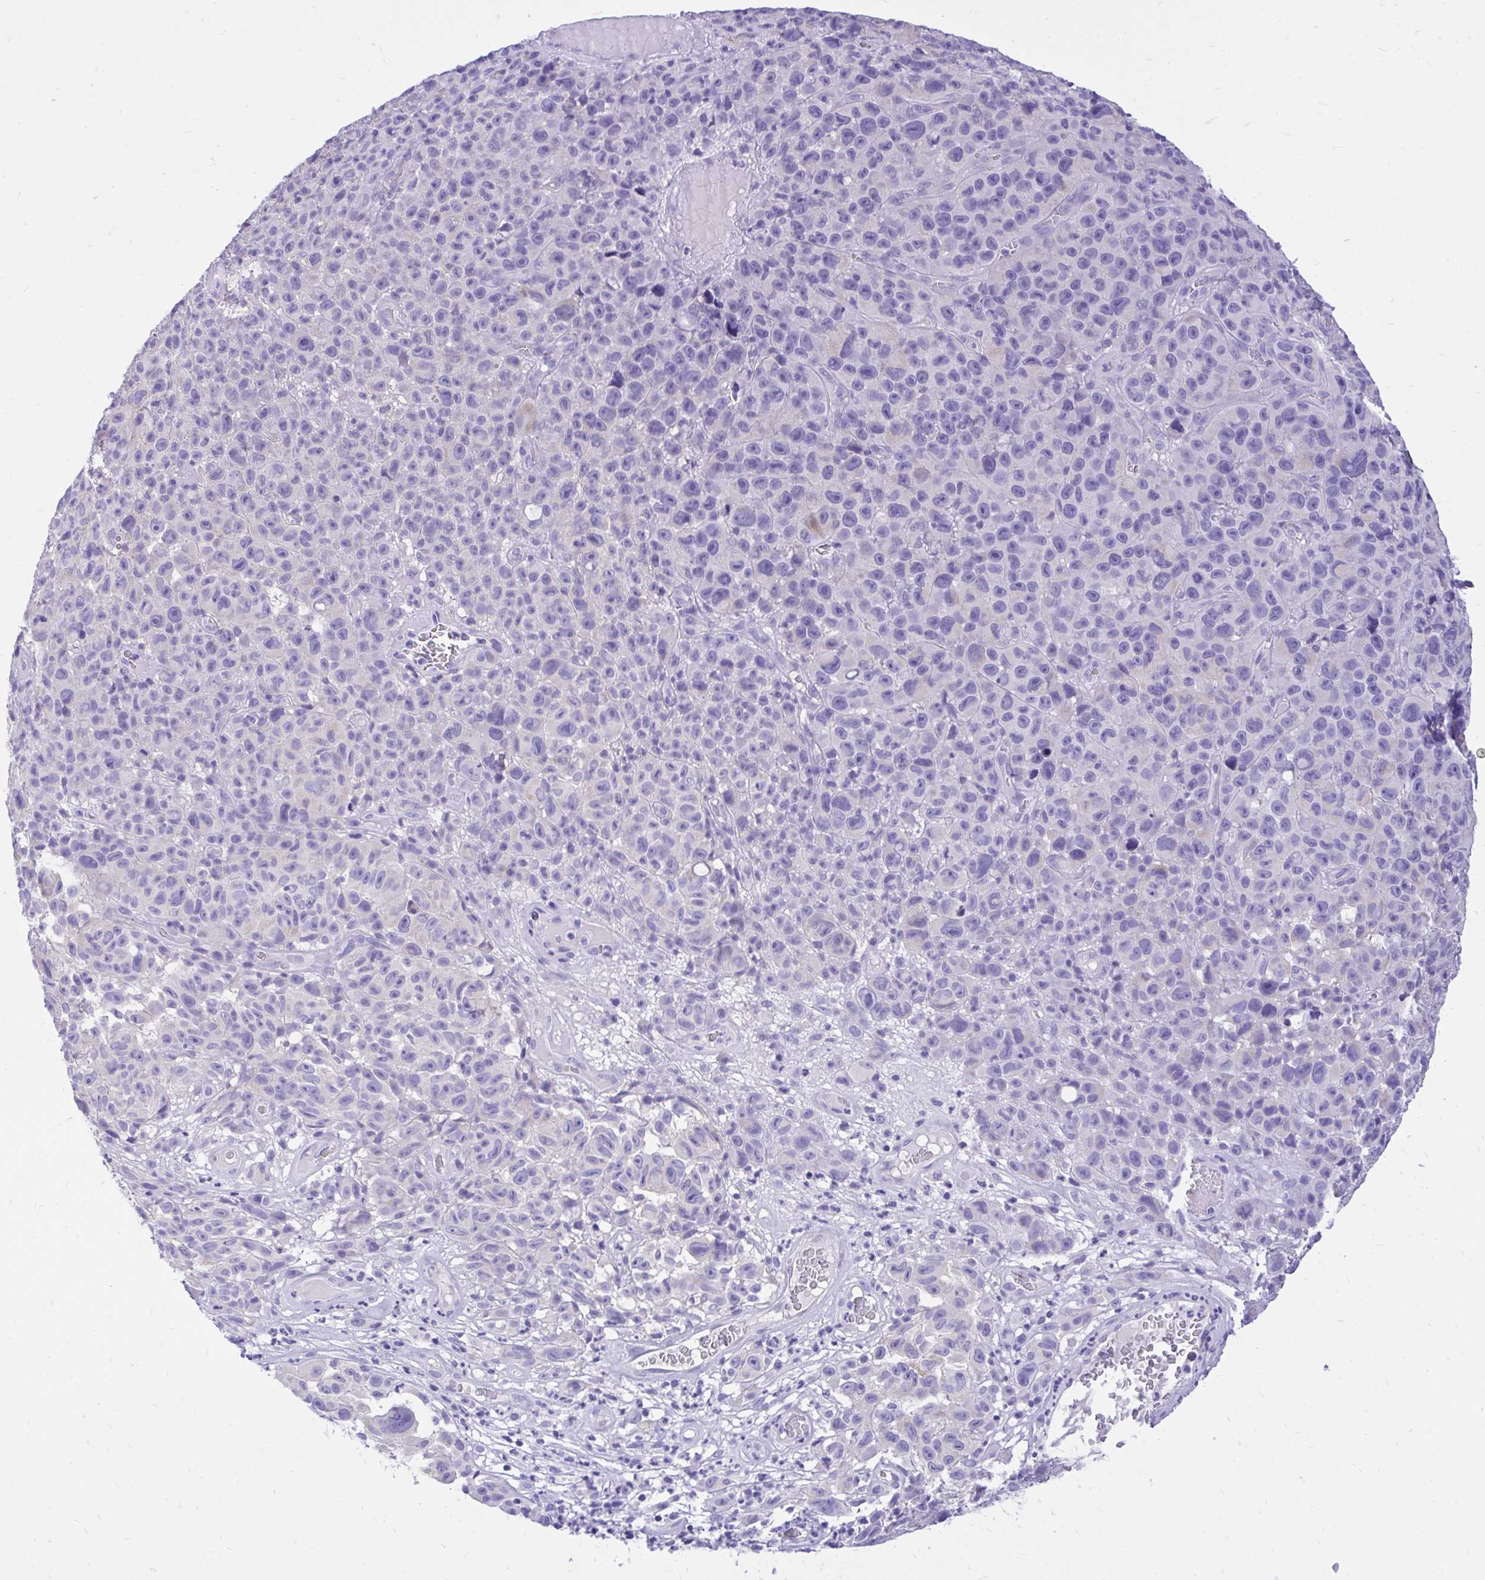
{"staining": {"intensity": "negative", "quantity": "none", "location": "none"}, "tissue": "melanoma", "cell_type": "Tumor cells", "image_type": "cancer", "snomed": [{"axis": "morphology", "description": "Malignant melanoma, NOS"}, {"axis": "topography", "description": "Skin"}], "caption": "Immunohistochemistry (IHC) photomicrograph of human melanoma stained for a protein (brown), which demonstrates no expression in tumor cells.", "gene": "MON1A", "patient": {"sex": "female", "age": 82}}